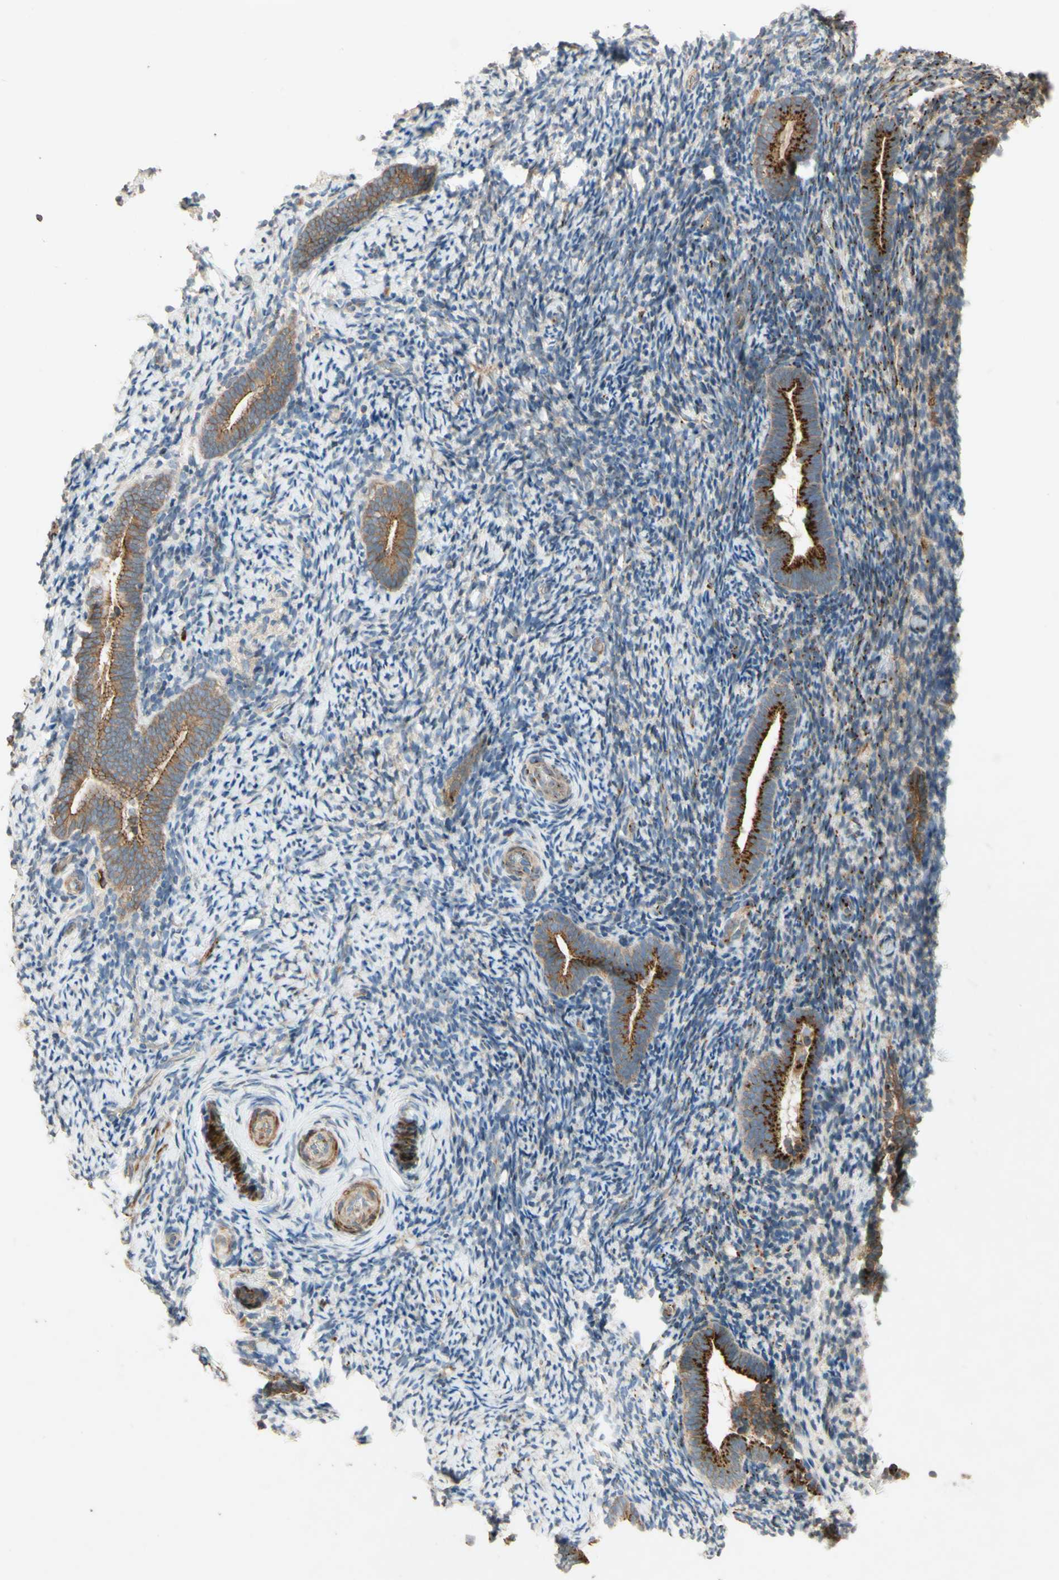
{"staining": {"intensity": "strong", "quantity": "<25%", "location": "cytoplasmic/membranous"}, "tissue": "endometrium", "cell_type": "Cells in endometrial stroma", "image_type": "normal", "snomed": [{"axis": "morphology", "description": "Normal tissue, NOS"}, {"axis": "topography", "description": "Endometrium"}], "caption": "Protein analysis of normal endometrium demonstrates strong cytoplasmic/membranous positivity in about <25% of cells in endometrial stroma.", "gene": "PTPRU", "patient": {"sex": "female", "age": 51}}